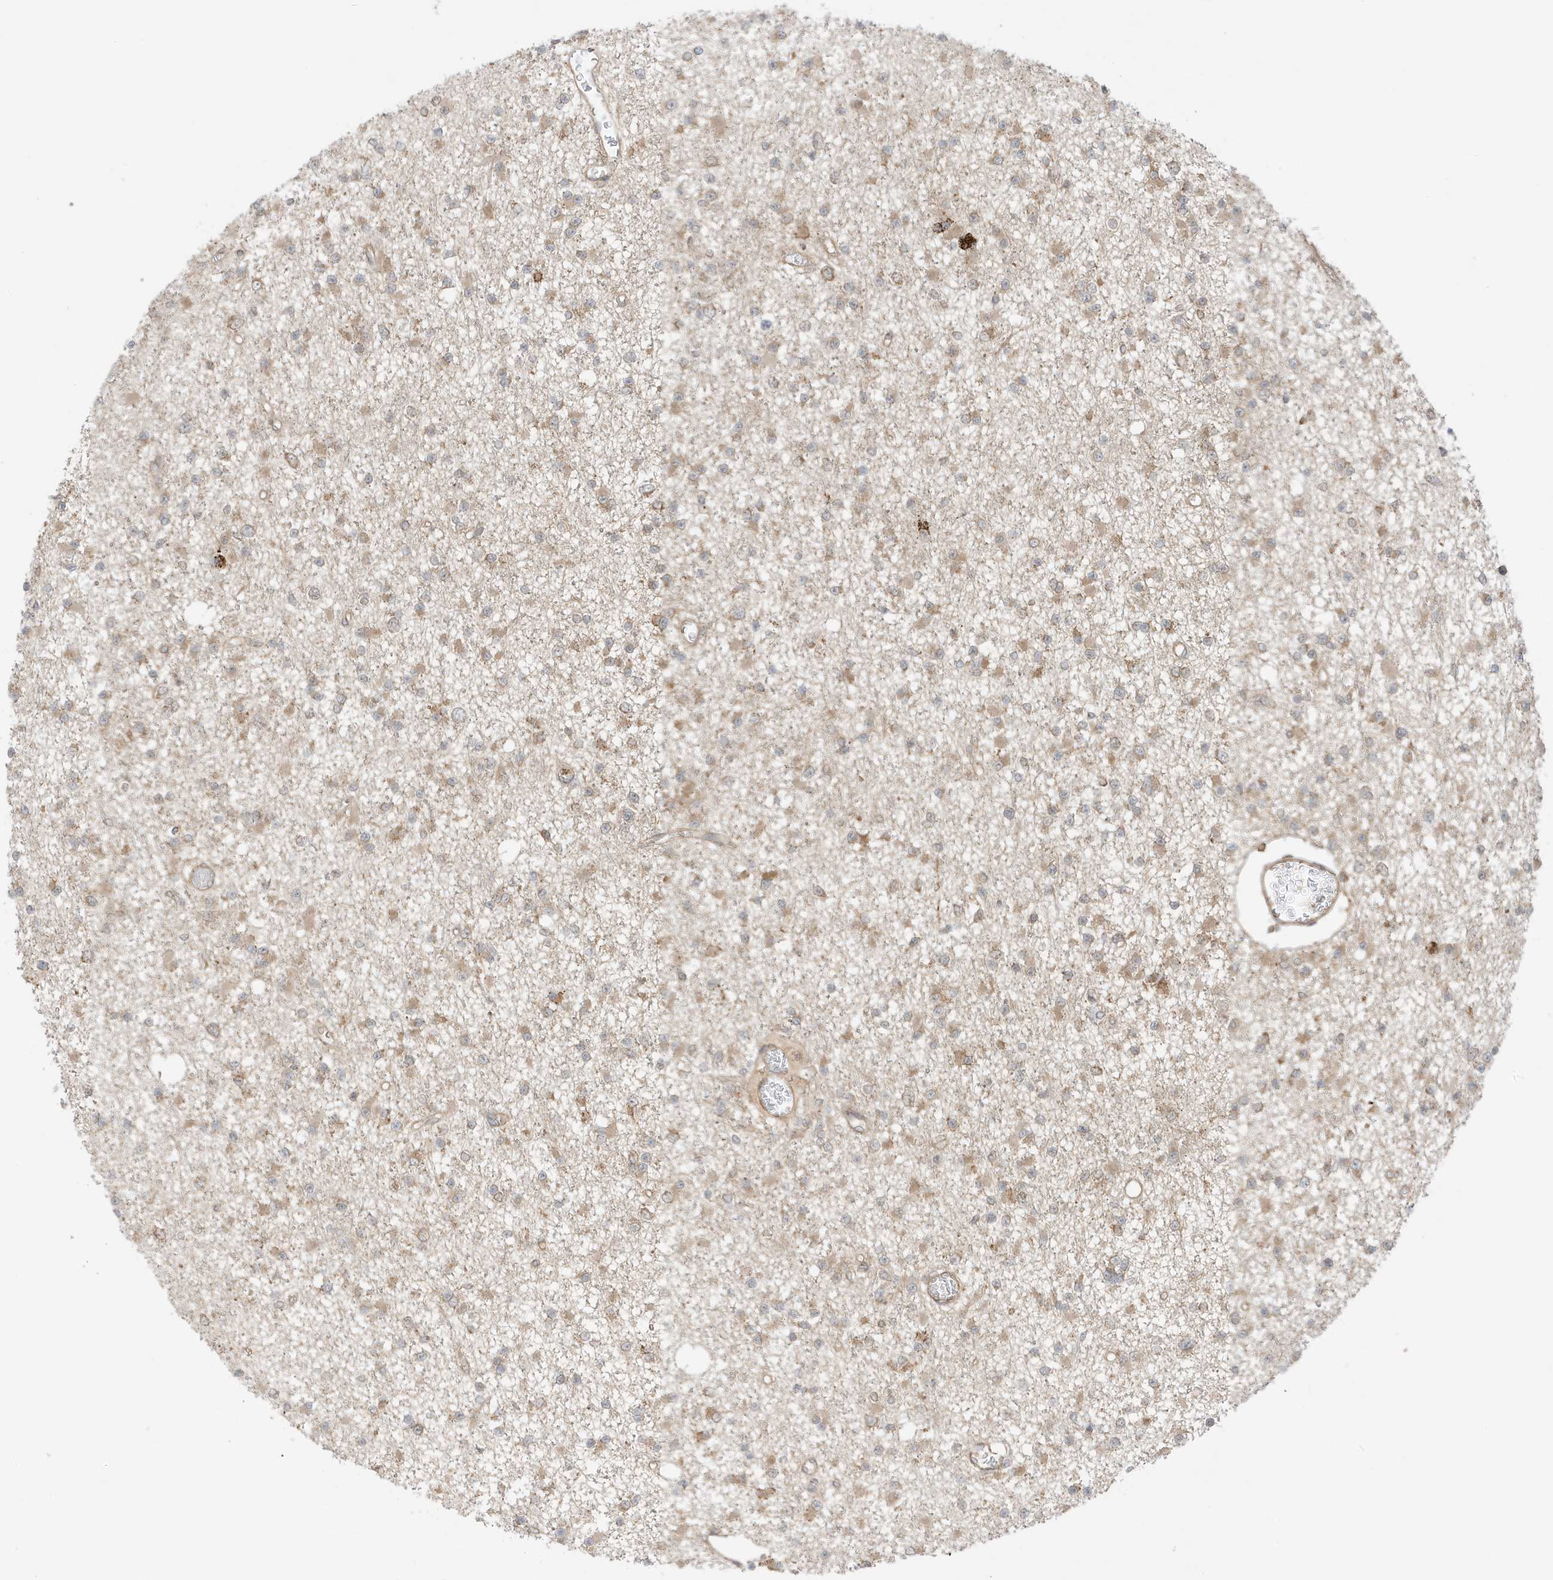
{"staining": {"intensity": "weak", "quantity": "25%-75%", "location": "cytoplasmic/membranous"}, "tissue": "glioma", "cell_type": "Tumor cells", "image_type": "cancer", "snomed": [{"axis": "morphology", "description": "Glioma, malignant, Low grade"}, {"axis": "topography", "description": "Brain"}], "caption": "Immunohistochemical staining of human low-grade glioma (malignant) shows weak cytoplasmic/membranous protein positivity in approximately 25%-75% of tumor cells. (Brightfield microscopy of DAB IHC at high magnification).", "gene": "DHX36", "patient": {"sex": "female", "age": 22}}